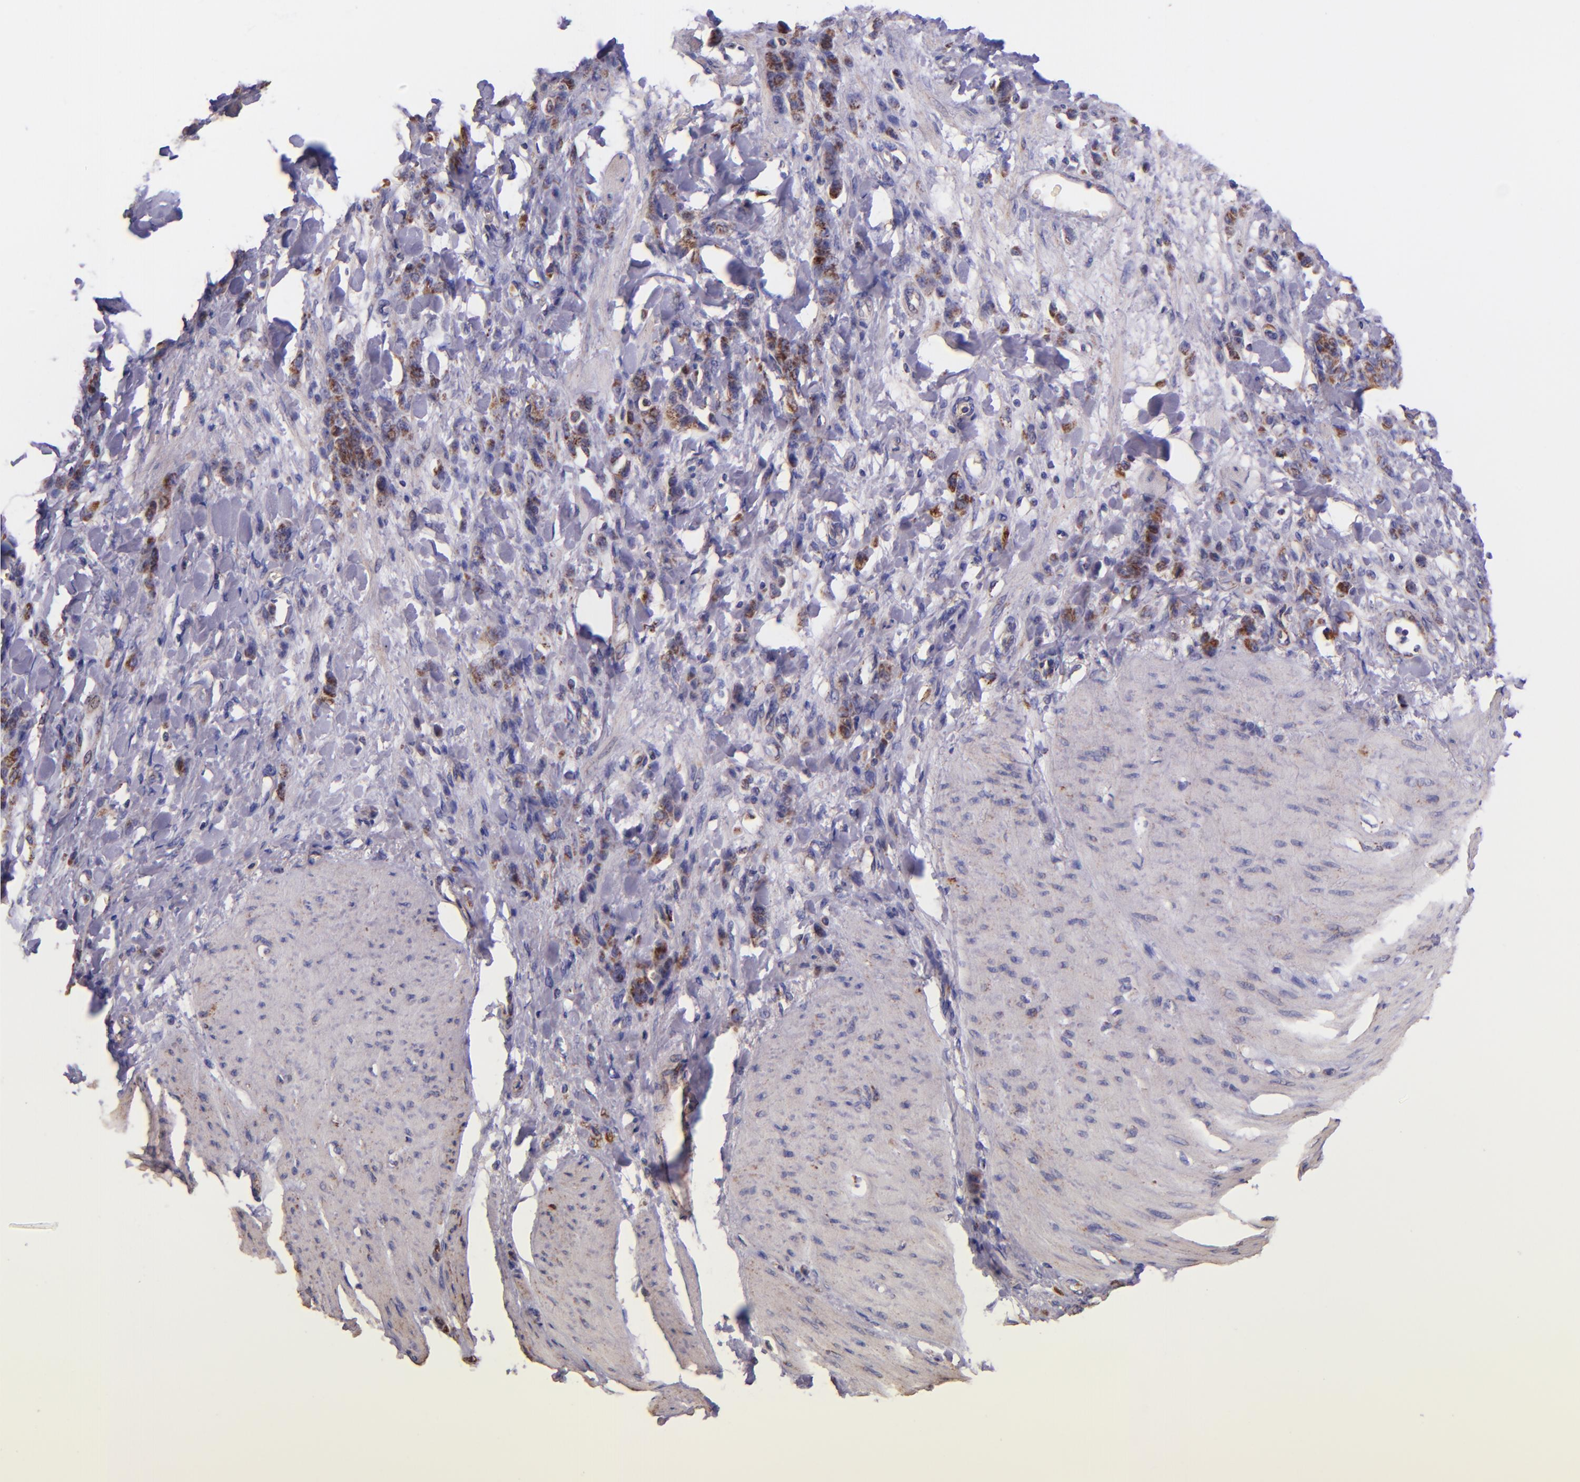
{"staining": {"intensity": "moderate", "quantity": "<25%", "location": "cytoplasmic/membranous"}, "tissue": "stomach cancer", "cell_type": "Tumor cells", "image_type": "cancer", "snomed": [{"axis": "morphology", "description": "Normal tissue, NOS"}, {"axis": "morphology", "description": "Adenocarcinoma, NOS"}, {"axis": "topography", "description": "Stomach"}], "caption": "Stomach cancer was stained to show a protein in brown. There is low levels of moderate cytoplasmic/membranous positivity in approximately <25% of tumor cells. Immunohistochemistry stains the protein in brown and the nuclei are stained blue.", "gene": "IDH3G", "patient": {"sex": "male", "age": 82}}